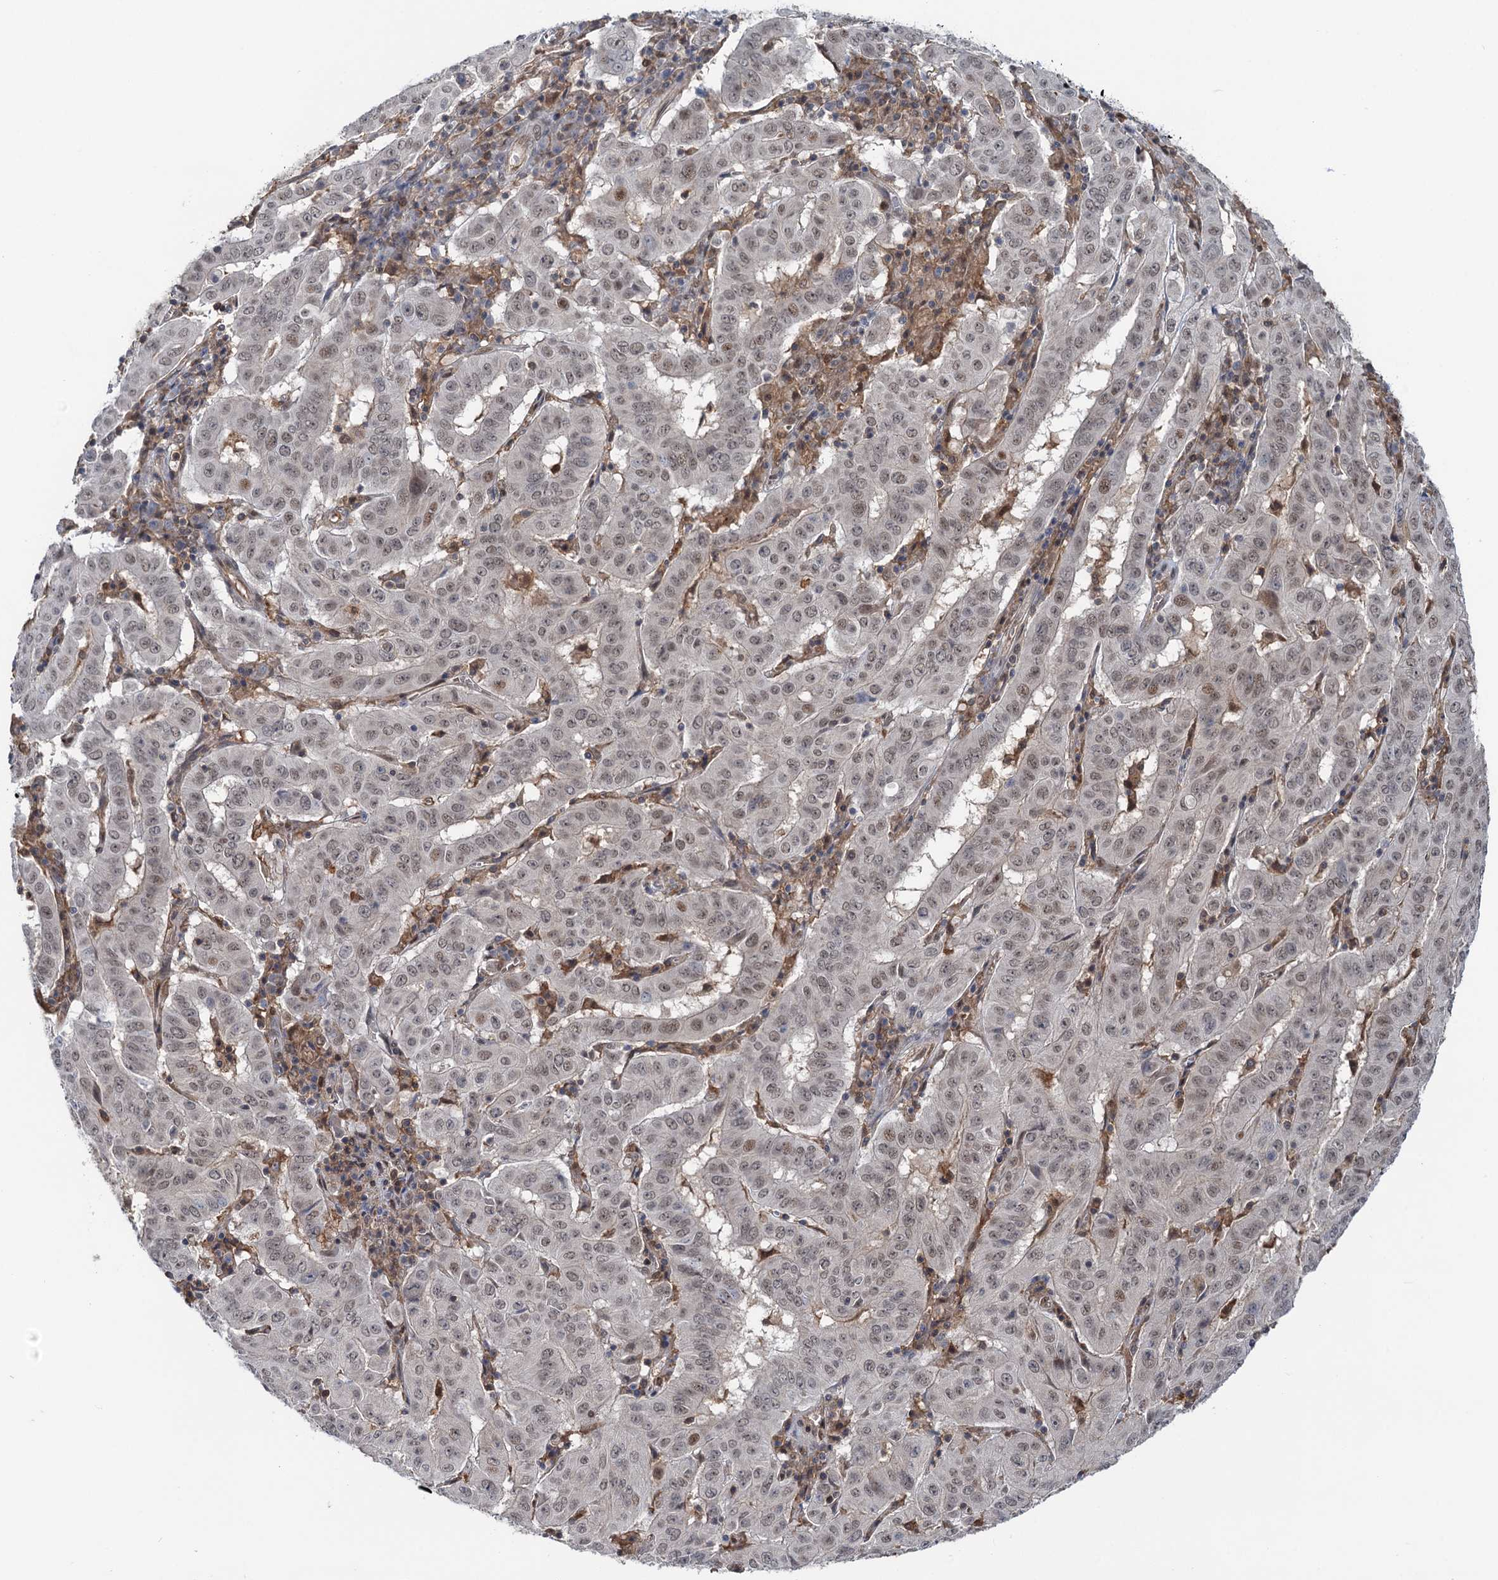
{"staining": {"intensity": "weak", "quantity": ">75%", "location": "nuclear"}, "tissue": "pancreatic cancer", "cell_type": "Tumor cells", "image_type": "cancer", "snomed": [{"axis": "morphology", "description": "Adenocarcinoma, NOS"}, {"axis": "topography", "description": "Pancreas"}], "caption": "Immunohistochemical staining of pancreatic cancer (adenocarcinoma) displays weak nuclear protein expression in about >75% of tumor cells.", "gene": "ZNF609", "patient": {"sex": "male", "age": 63}}